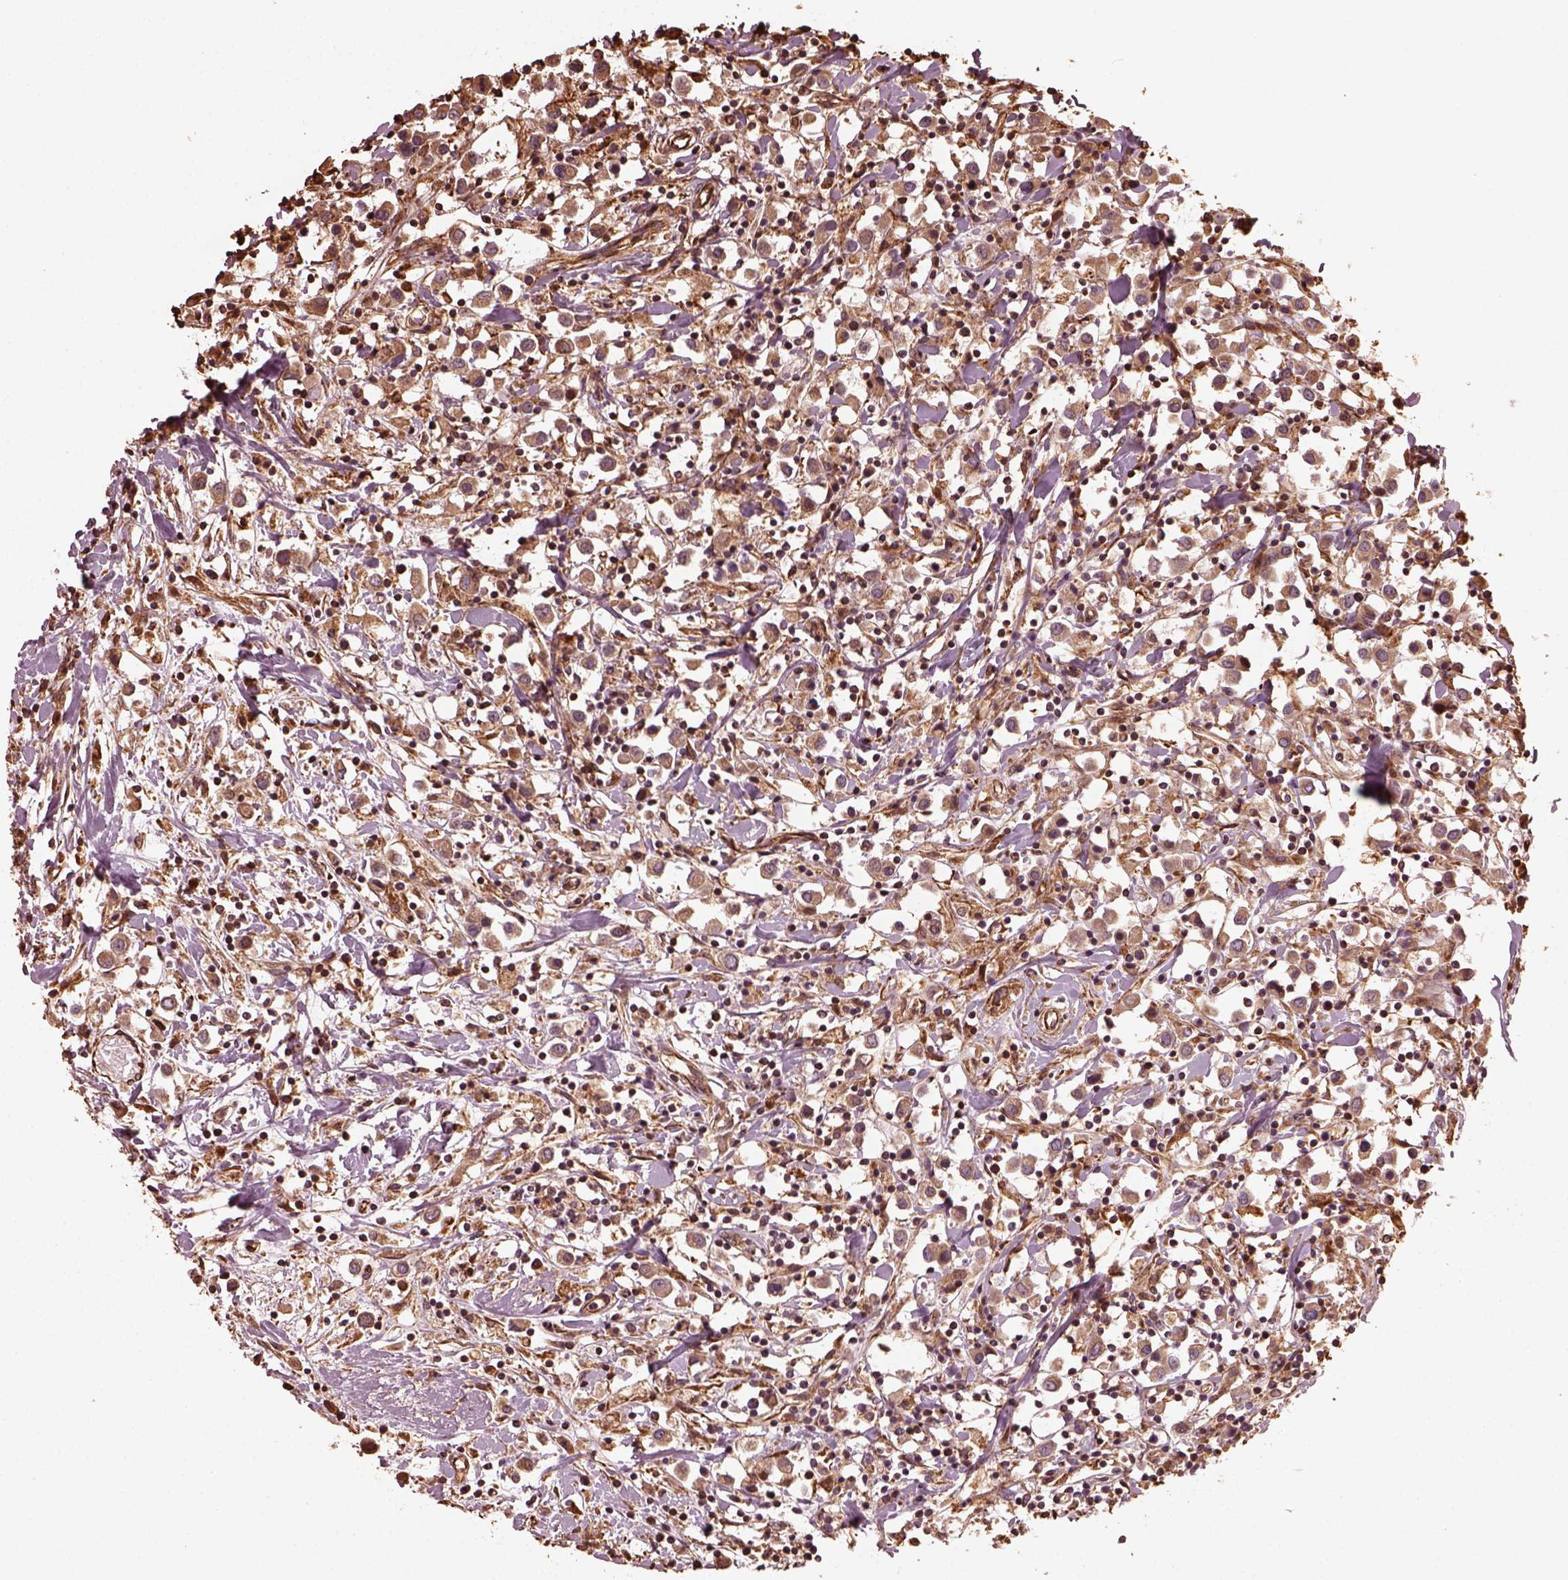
{"staining": {"intensity": "moderate", "quantity": "25%-75%", "location": "cytoplasmic/membranous"}, "tissue": "breast cancer", "cell_type": "Tumor cells", "image_type": "cancer", "snomed": [{"axis": "morphology", "description": "Duct carcinoma"}, {"axis": "topography", "description": "Breast"}], "caption": "IHC staining of breast infiltrating ductal carcinoma, which demonstrates medium levels of moderate cytoplasmic/membranous expression in approximately 25%-75% of tumor cells indicating moderate cytoplasmic/membranous protein positivity. The staining was performed using DAB (brown) for protein detection and nuclei were counterstained in hematoxylin (blue).", "gene": "GTPBP1", "patient": {"sex": "female", "age": 61}}